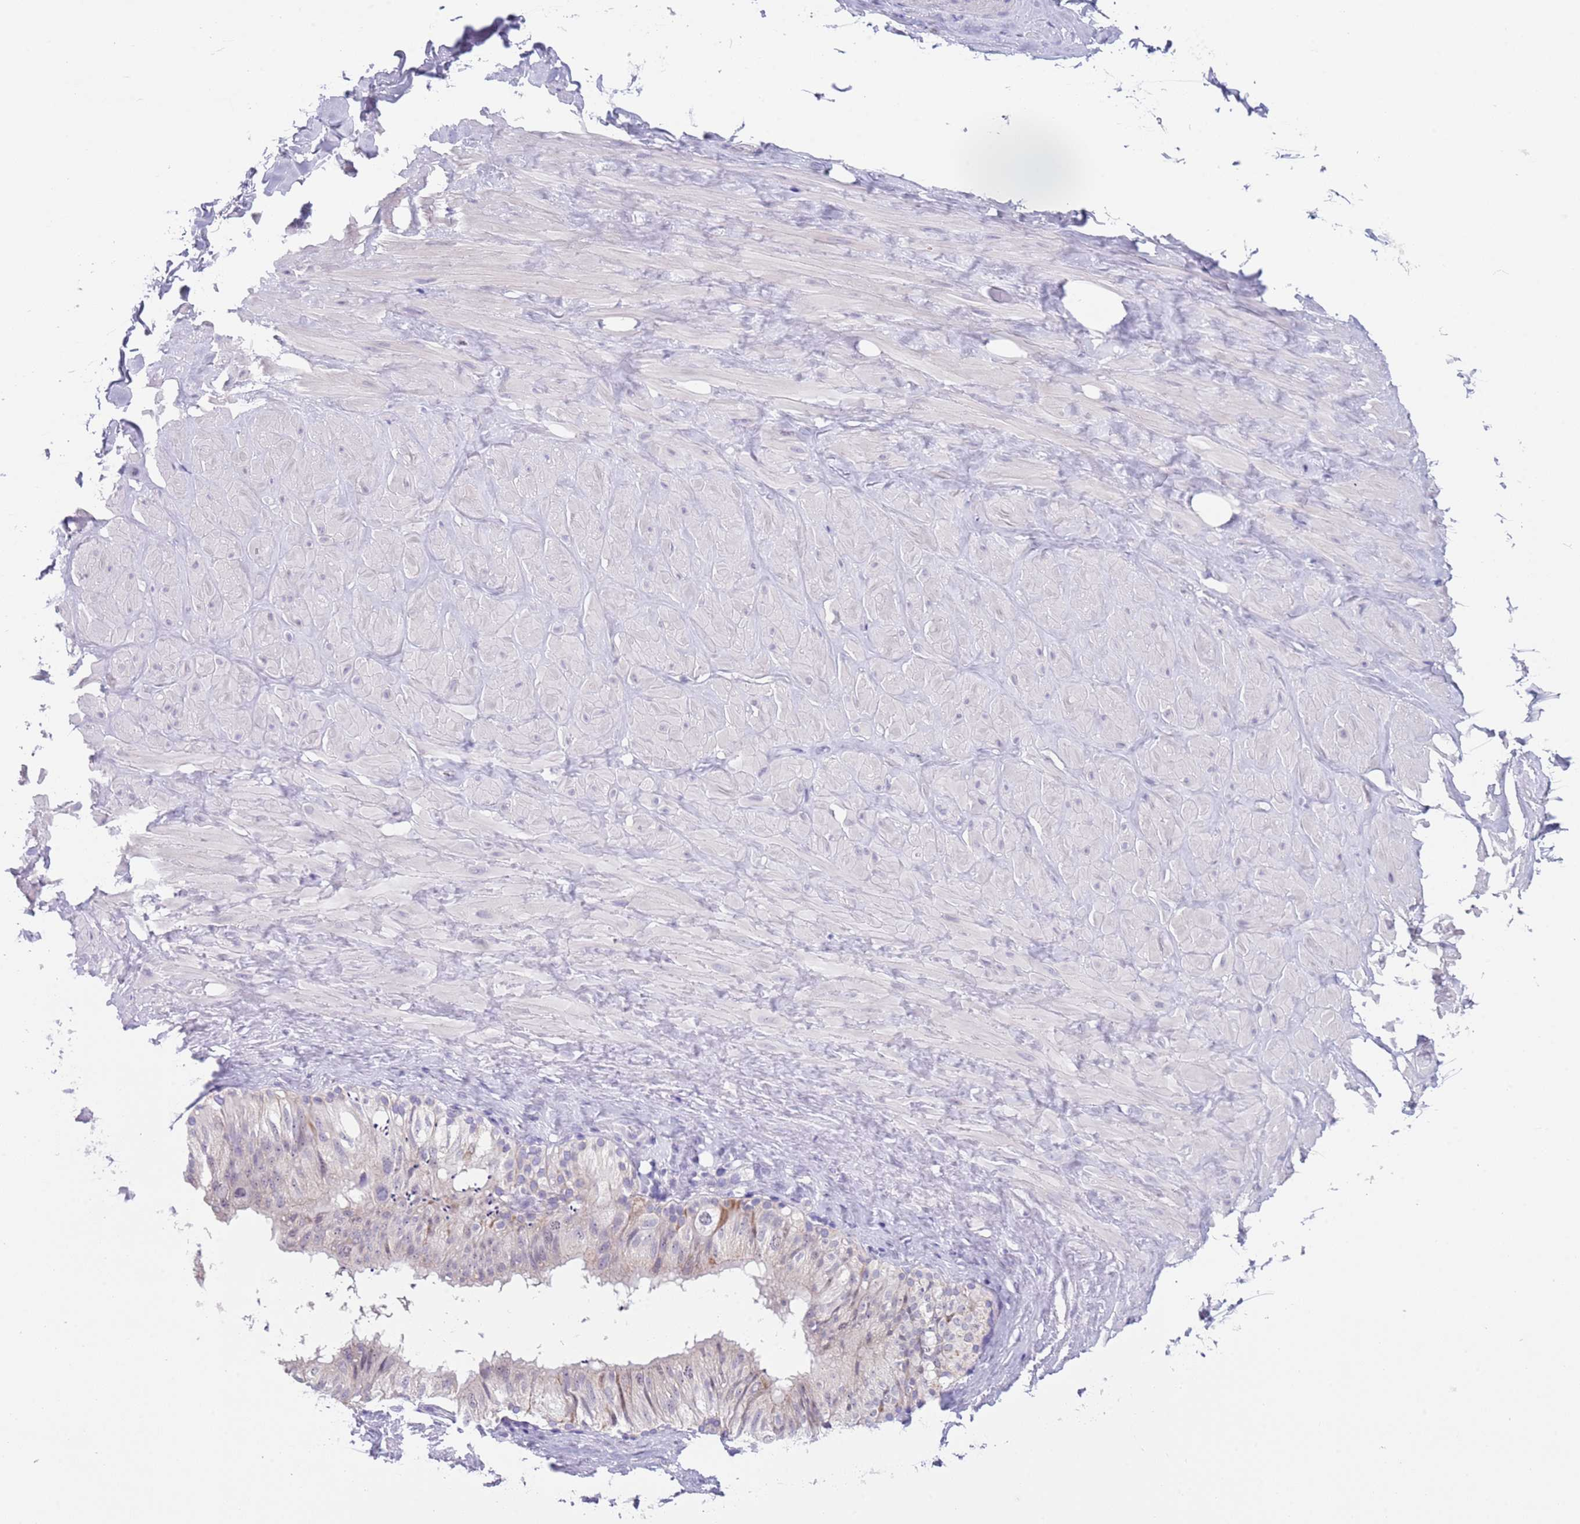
{"staining": {"intensity": "negative", "quantity": "none", "location": "none"}, "tissue": "adipose tissue", "cell_type": "Adipocytes", "image_type": "normal", "snomed": [{"axis": "morphology", "description": "Normal tissue, NOS"}, {"axis": "topography", "description": "Soft tissue"}, {"axis": "topography", "description": "Adipose tissue"}, {"axis": "topography", "description": "Vascular tissue"}, {"axis": "topography", "description": "Peripheral nerve tissue"}], "caption": "The immunohistochemistry (IHC) micrograph has no significant expression in adipocytes of adipose tissue. (Stains: DAB (3,3'-diaminobenzidine) IHC with hematoxylin counter stain, Microscopy: brightfield microscopy at high magnification).", "gene": "SPIRE2", "patient": {"sex": "male", "age": 46}}